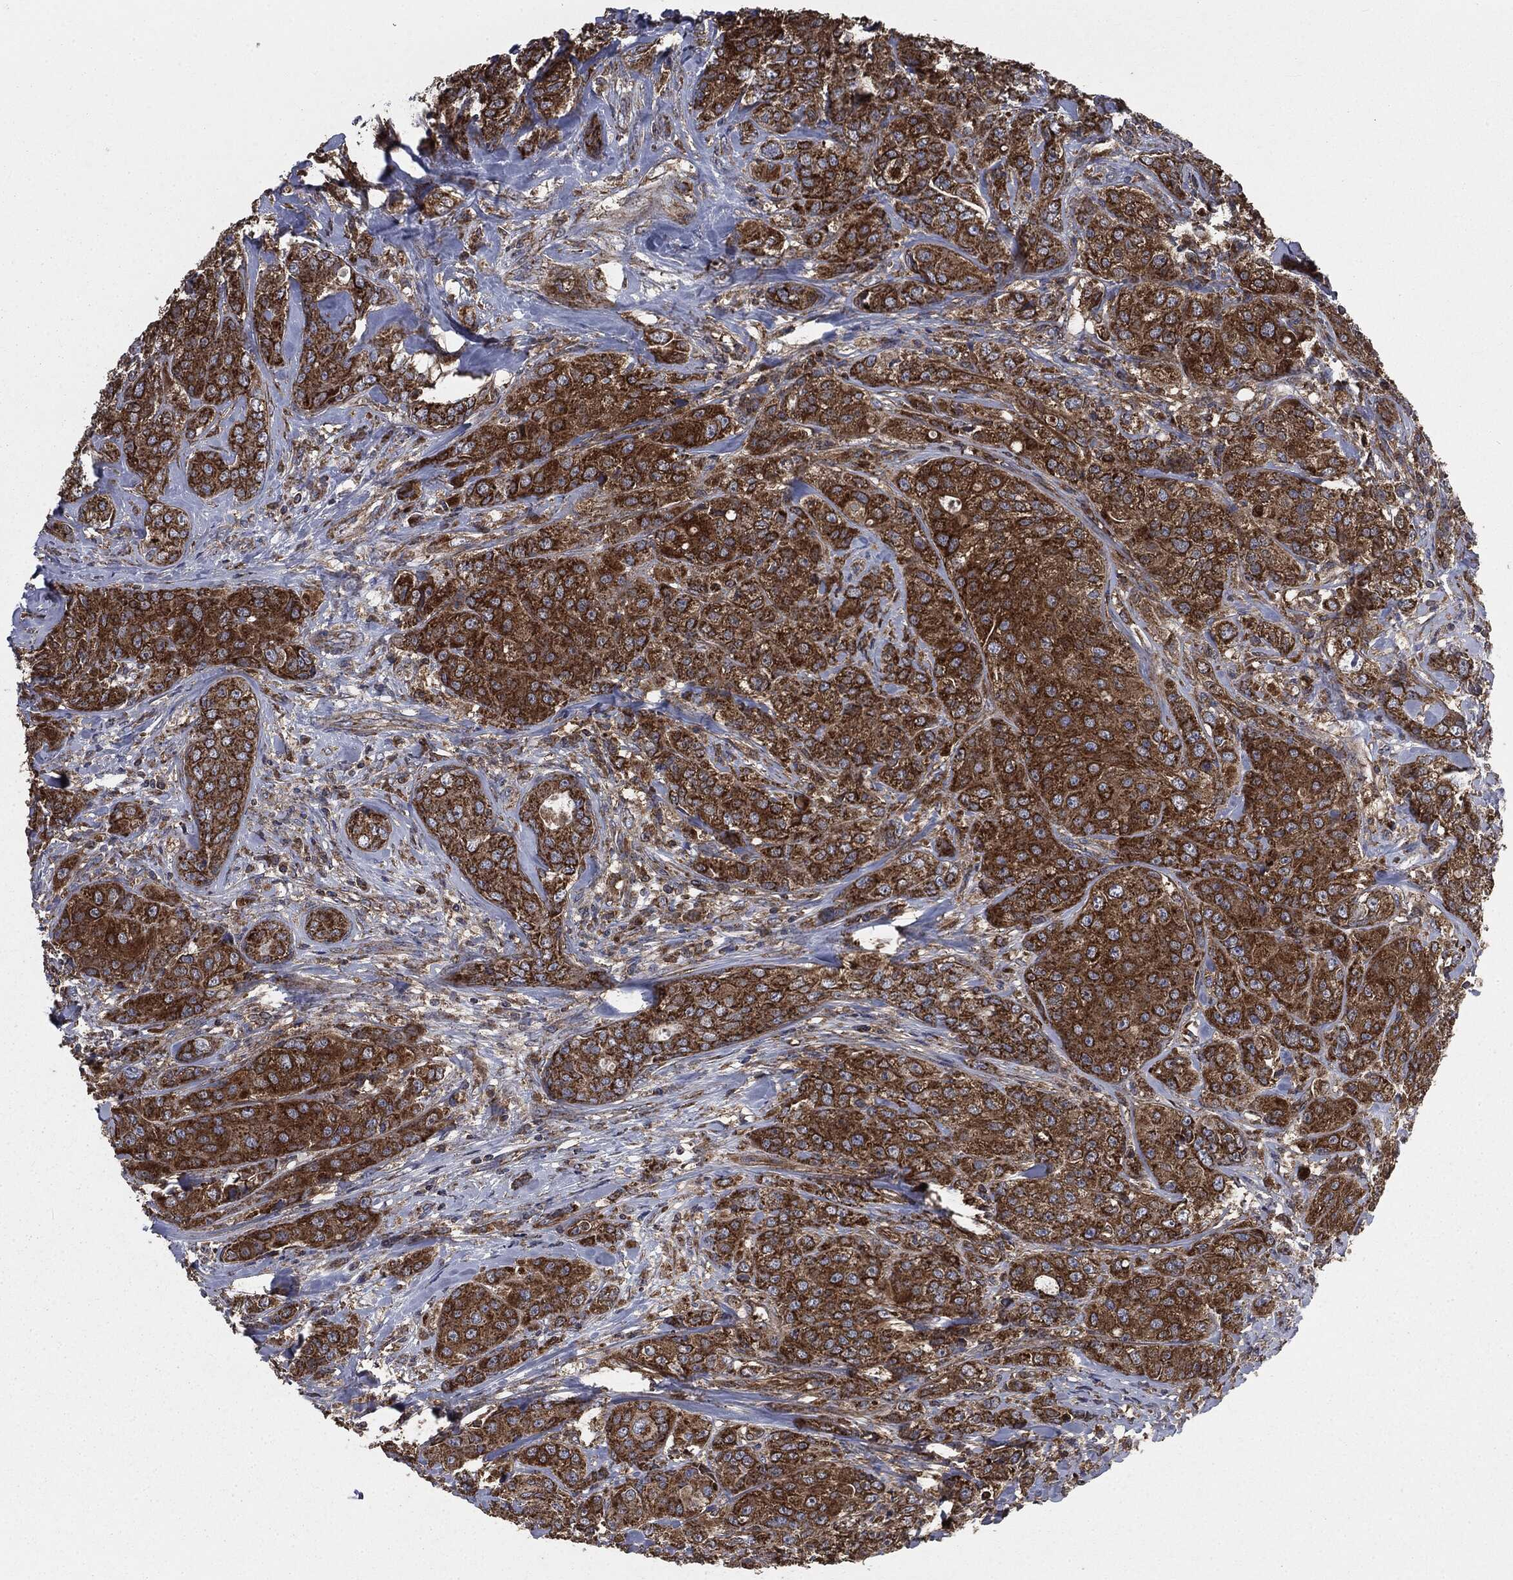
{"staining": {"intensity": "strong", "quantity": ">75%", "location": "cytoplasmic/membranous"}, "tissue": "breast cancer", "cell_type": "Tumor cells", "image_type": "cancer", "snomed": [{"axis": "morphology", "description": "Normal tissue, NOS"}, {"axis": "morphology", "description": "Duct carcinoma"}, {"axis": "topography", "description": "Breast"}], "caption": "This histopathology image reveals breast invasive ductal carcinoma stained with immunohistochemistry to label a protein in brown. The cytoplasmic/membranous of tumor cells show strong positivity for the protein. Nuclei are counter-stained blue.", "gene": "MAPK6", "patient": {"sex": "female", "age": 43}}